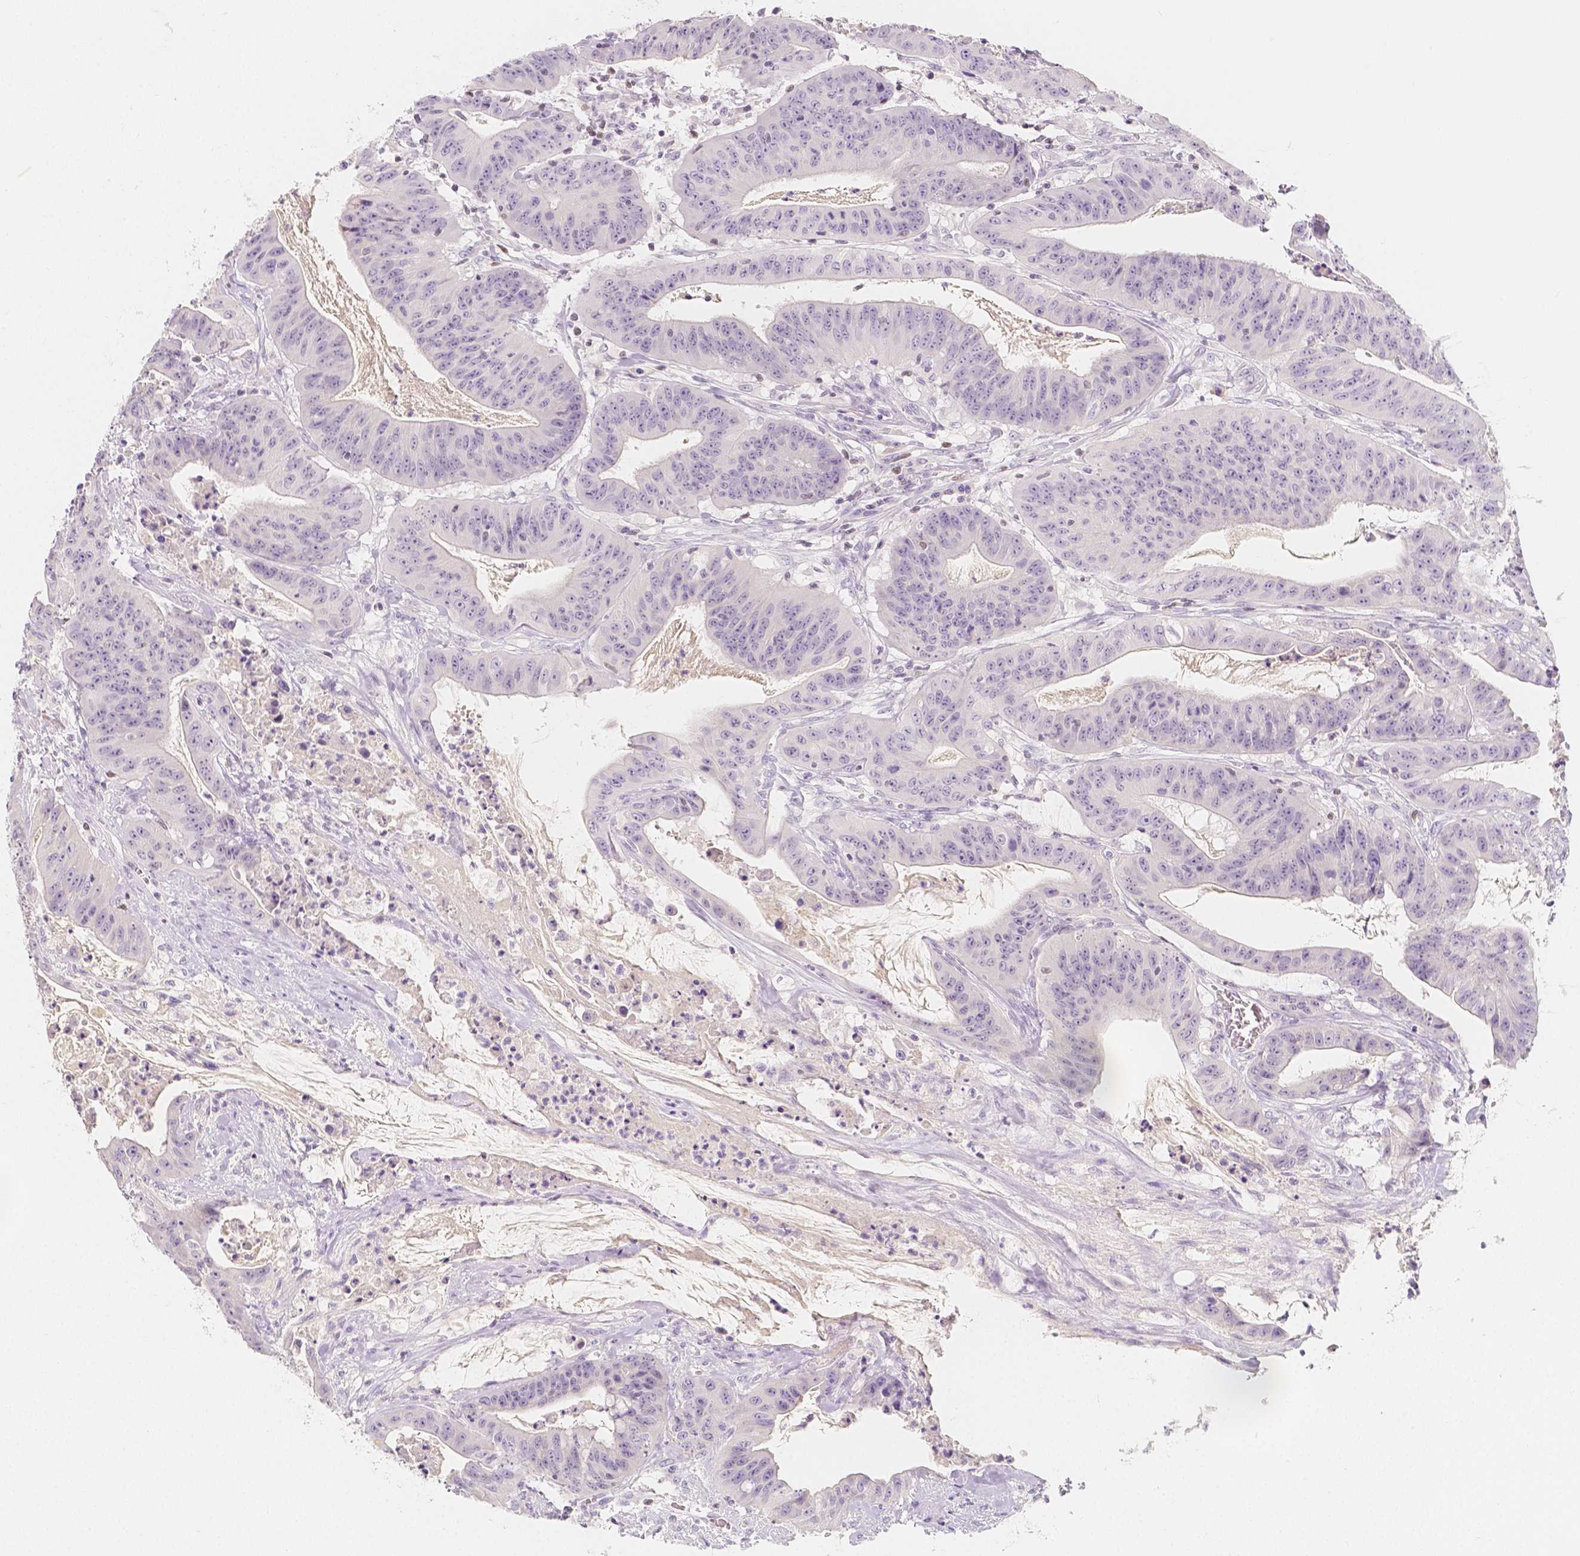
{"staining": {"intensity": "negative", "quantity": "none", "location": "none"}, "tissue": "colorectal cancer", "cell_type": "Tumor cells", "image_type": "cancer", "snomed": [{"axis": "morphology", "description": "Adenocarcinoma, NOS"}, {"axis": "topography", "description": "Colon"}], "caption": "IHC photomicrograph of neoplastic tissue: human colorectal cancer (adenocarcinoma) stained with DAB (3,3'-diaminobenzidine) exhibits no significant protein positivity in tumor cells.", "gene": "BATF", "patient": {"sex": "male", "age": 33}}